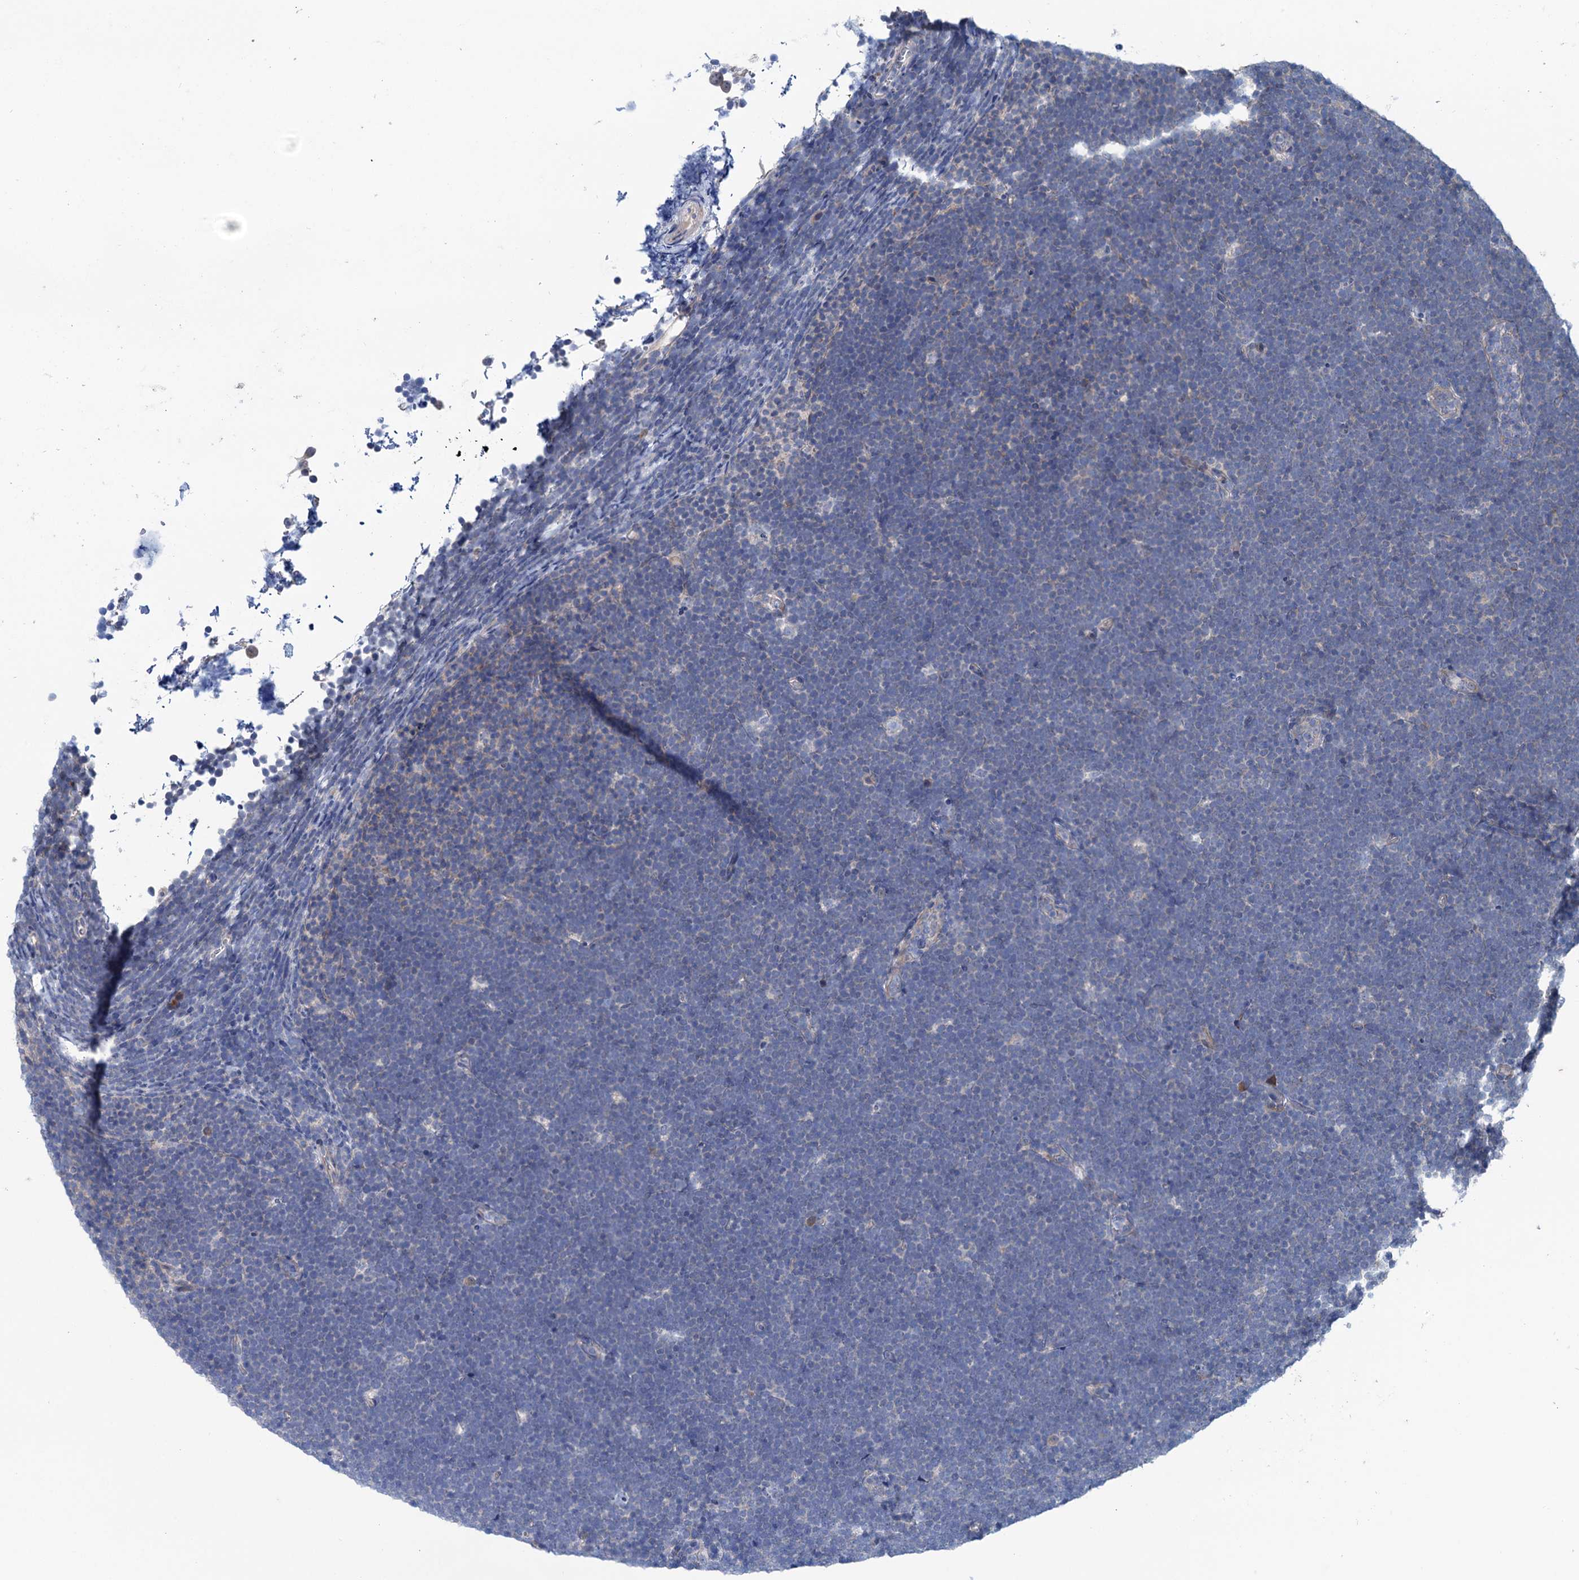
{"staining": {"intensity": "negative", "quantity": "none", "location": "none"}, "tissue": "lymphoma", "cell_type": "Tumor cells", "image_type": "cancer", "snomed": [{"axis": "morphology", "description": "Malignant lymphoma, non-Hodgkin's type, High grade"}, {"axis": "topography", "description": "Lymph node"}], "caption": "A histopathology image of human high-grade malignant lymphoma, non-Hodgkin's type is negative for staining in tumor cells. (DAB (3,3'-diaminobenzidine) immunohistochemistry with hematoxylin counter stain).", "gene": "EYA4", "patient": {"sex": "male", "age": 13}}